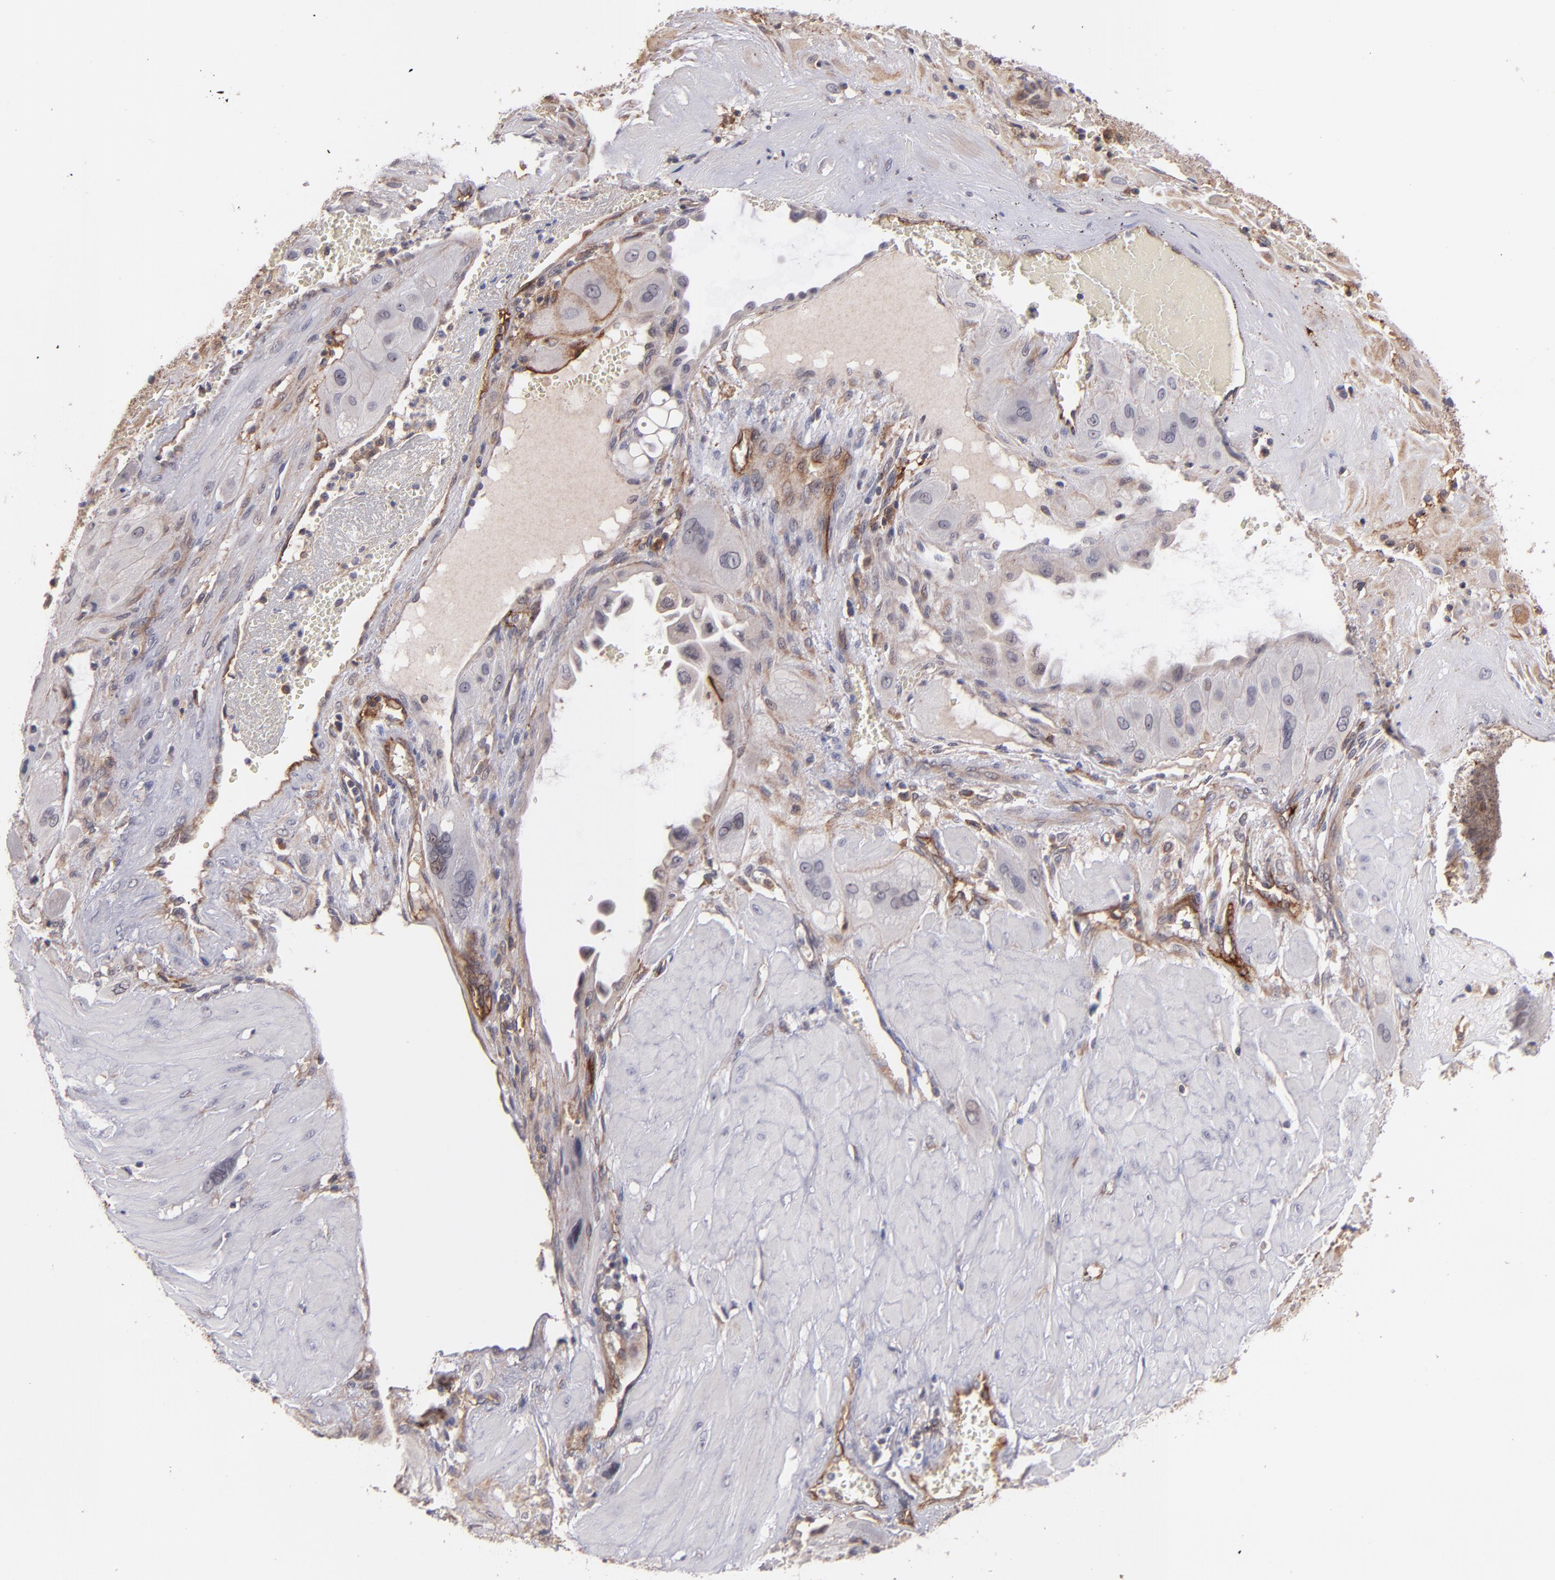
{"staining": {"intensity": "moderate", "quantity": "25%-75%", "location": "cytoplasmic/membranous"}, "tissue": "cervical cancer", "cell_type": "Tumor cells", "image_type": "cancer", "snomed": [{"axis": "morphology", "description": "Squamous cell carcinoma, NOS"}, {"axis": "topography", "description": "Cervix"}], "caption": "Brown immunohistochemical staining in human cervical squamous cell carcinoma shows moderate cytoplasmic/membranous positivity in approximately 25%-75% of tumor cells.", "gene": "ICAM1", "patient": {"sex": "female", "age": 34}}